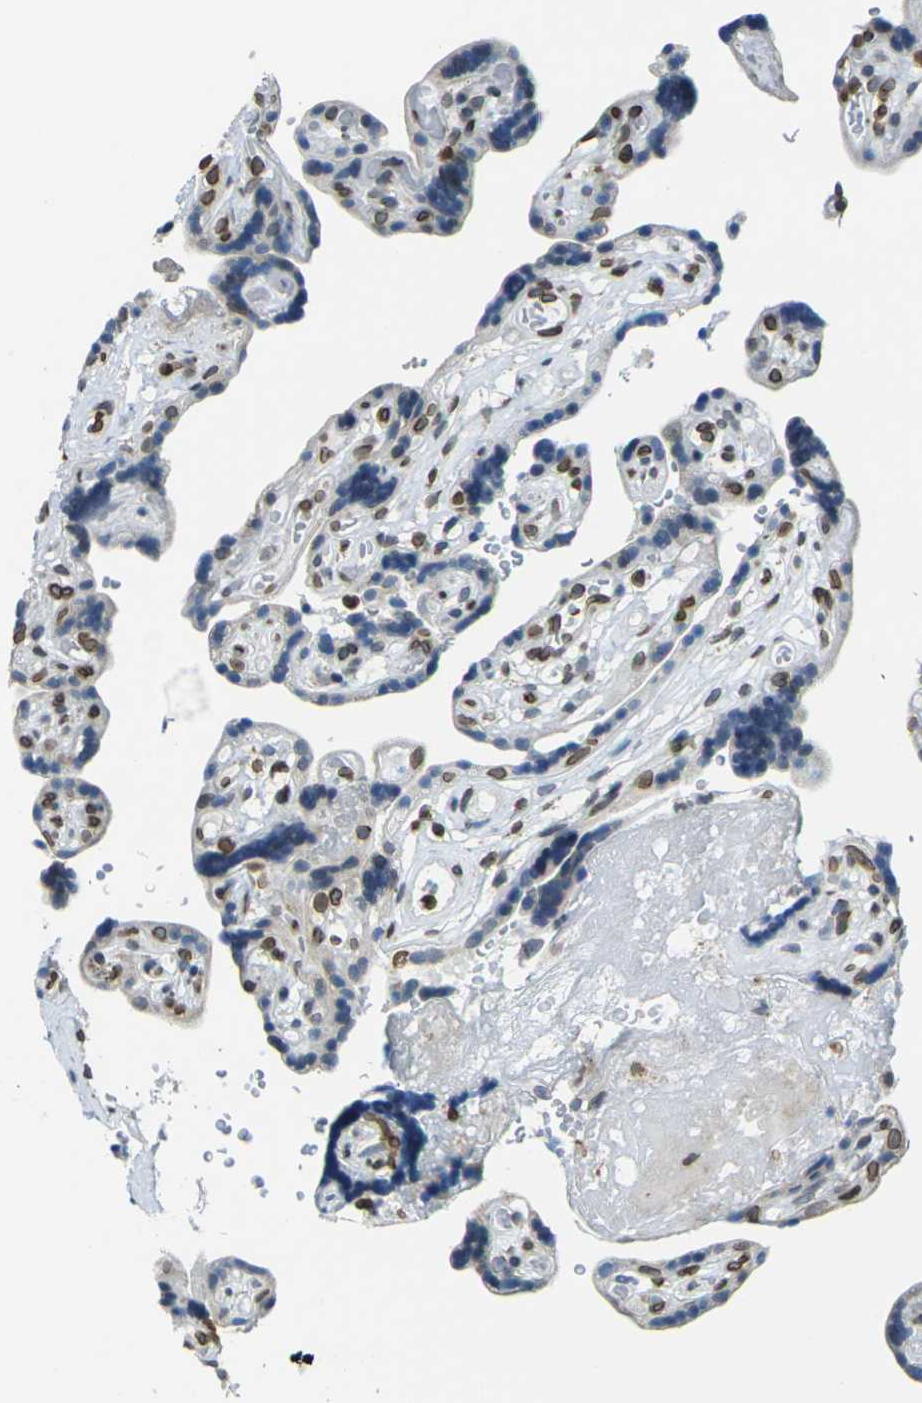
{"staining": {"intensity": "moderate", "quantity": "25%-75%", "location": "cytoplasmic/membranous,nuclear"}, "tissue": "placenta", "cell_type": "Trophoblastic cells", "image_type": "normal", "snomed": [{"axis": "morphology", "description": "Normal tissue, NOS"}, {"axis": "topography", "description": "Placenta"}], "caption": "Immunohistochemistry image of unremarkable placenta: placenta stained using IHC demonstrates medium levels of moderate protein expression localized specifically in the cytoplasmic/membranous,nuclear of trophoblastic cells, appearing as a cytoplasmic/membranous,nuclear brown color.", "gene": "BRDT", "patient": {"sex": "female", "age": 30}}